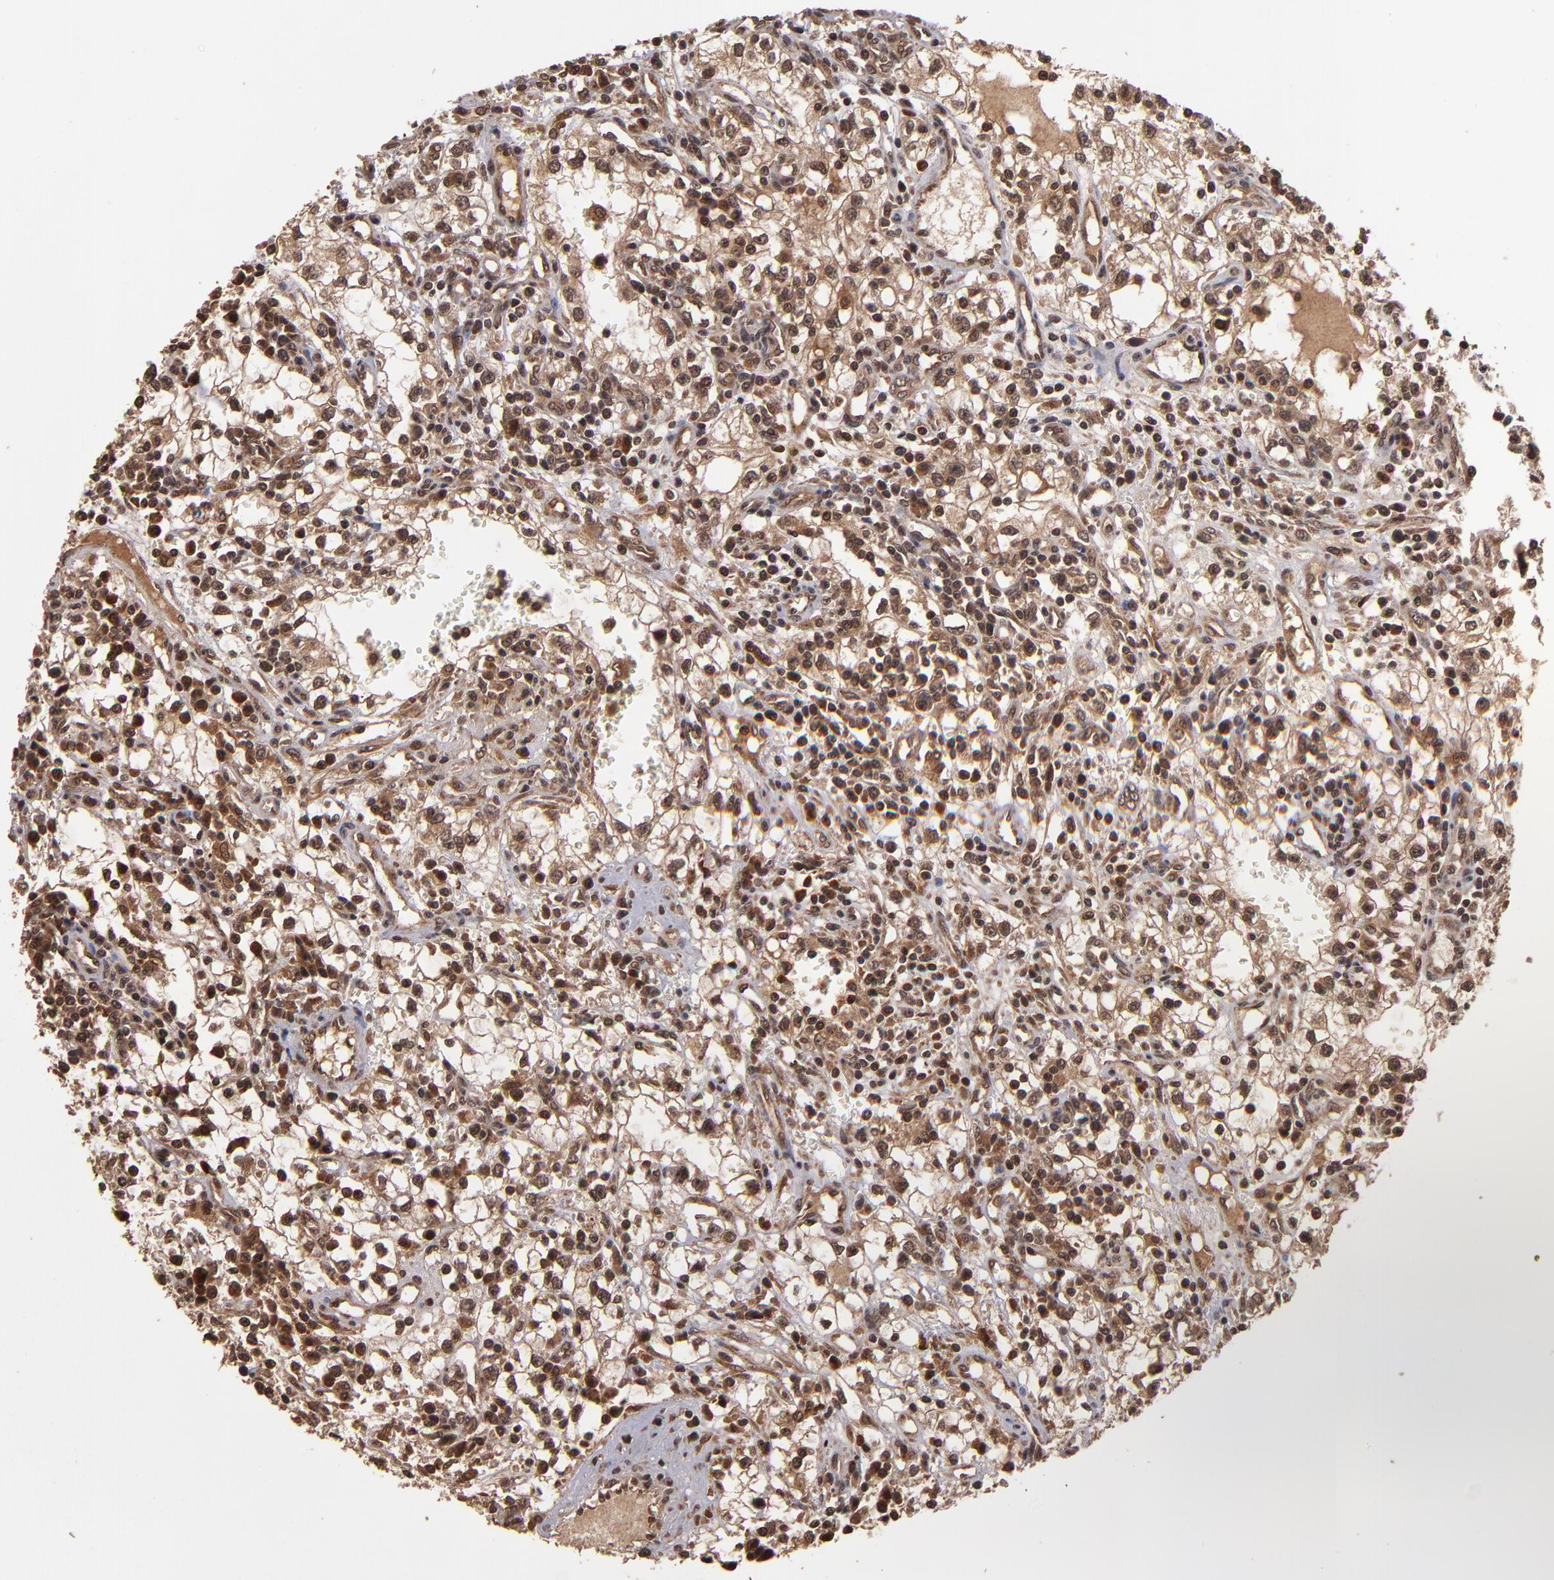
{"staining": {"intensity": "moderate", "quantity": ">75%", "location": "cytoplasmic/membranous"}, "tissue": "renal cancer", "cell_type": "Tumor cells", "image_type": "cancer", "snomed": [{"axis": "morphology", "description": "Adenocarcinoma, NOS"}, {"axis": "topography", "description": "Kidney"}], "caption": "Renal cancer (adenocarcinoma) tissue displays moderate cytoplasmic/membranous expression in approximately >75% of tumor cells", "gene": "NFE2L2", "patient": {"sex": "male", "age": 82}}